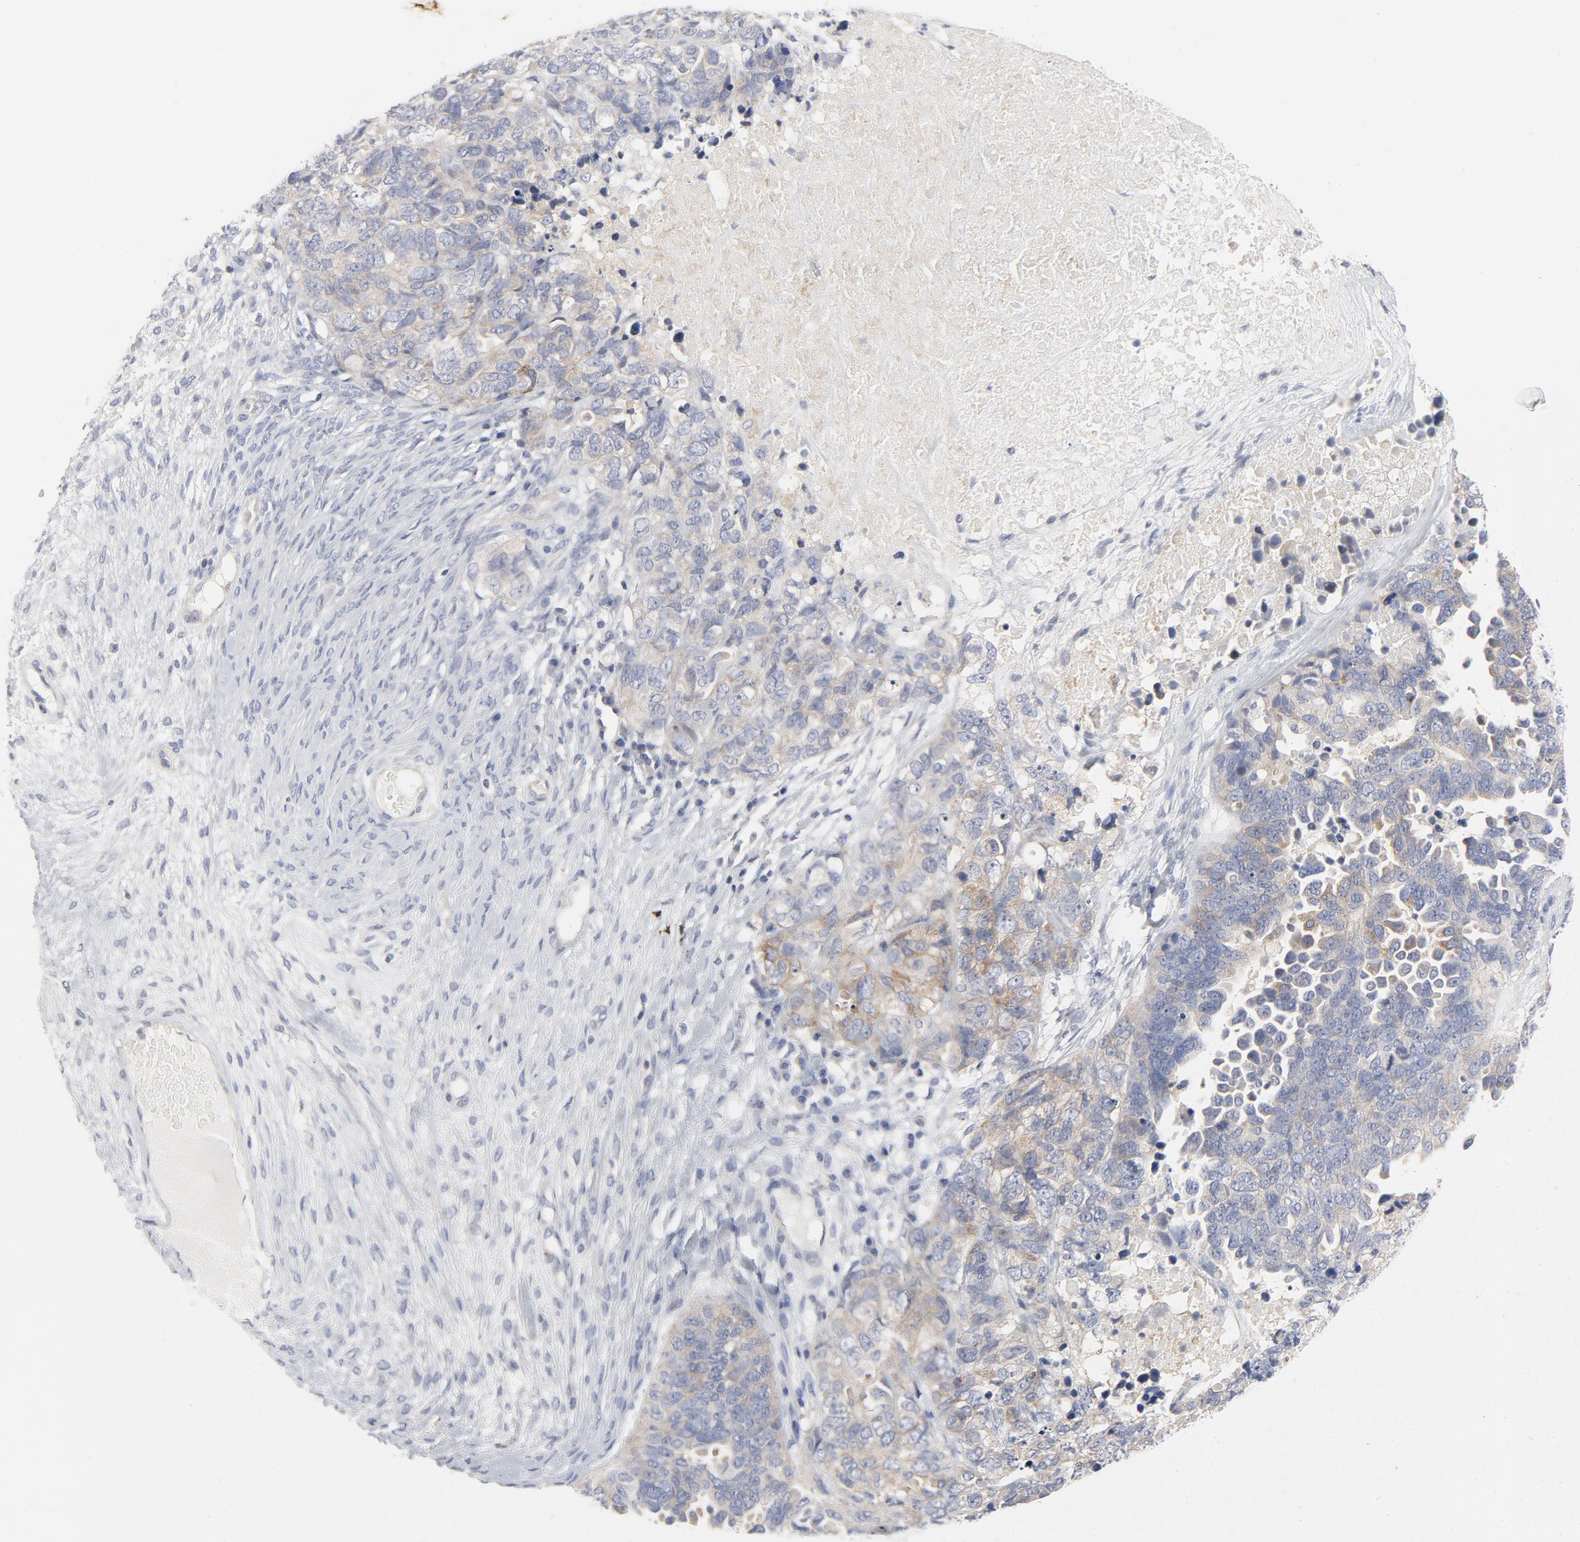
{"staining": {"intensity": "weak", "quantity": ">75%", "location": "cytoplasmic/membranous"}, "tissue": "ovarian cancer", "cell_type": "Tumor cells", "image_type": "cancer", "snomed": [{"axis": "morphology", "description": "Cystadenocarcinoma, serous, NOS"}, {"axis": "topography", "description": "Ovary"}], "caption": "The image displays a brown stain indicating the presence of a protein in the cytoplasmic/membranous of tumor cells in serous cystadenocarcinoma (ovarian).", "gene": "ROCK1", "patient": {"sex": "female", "age": 82}}